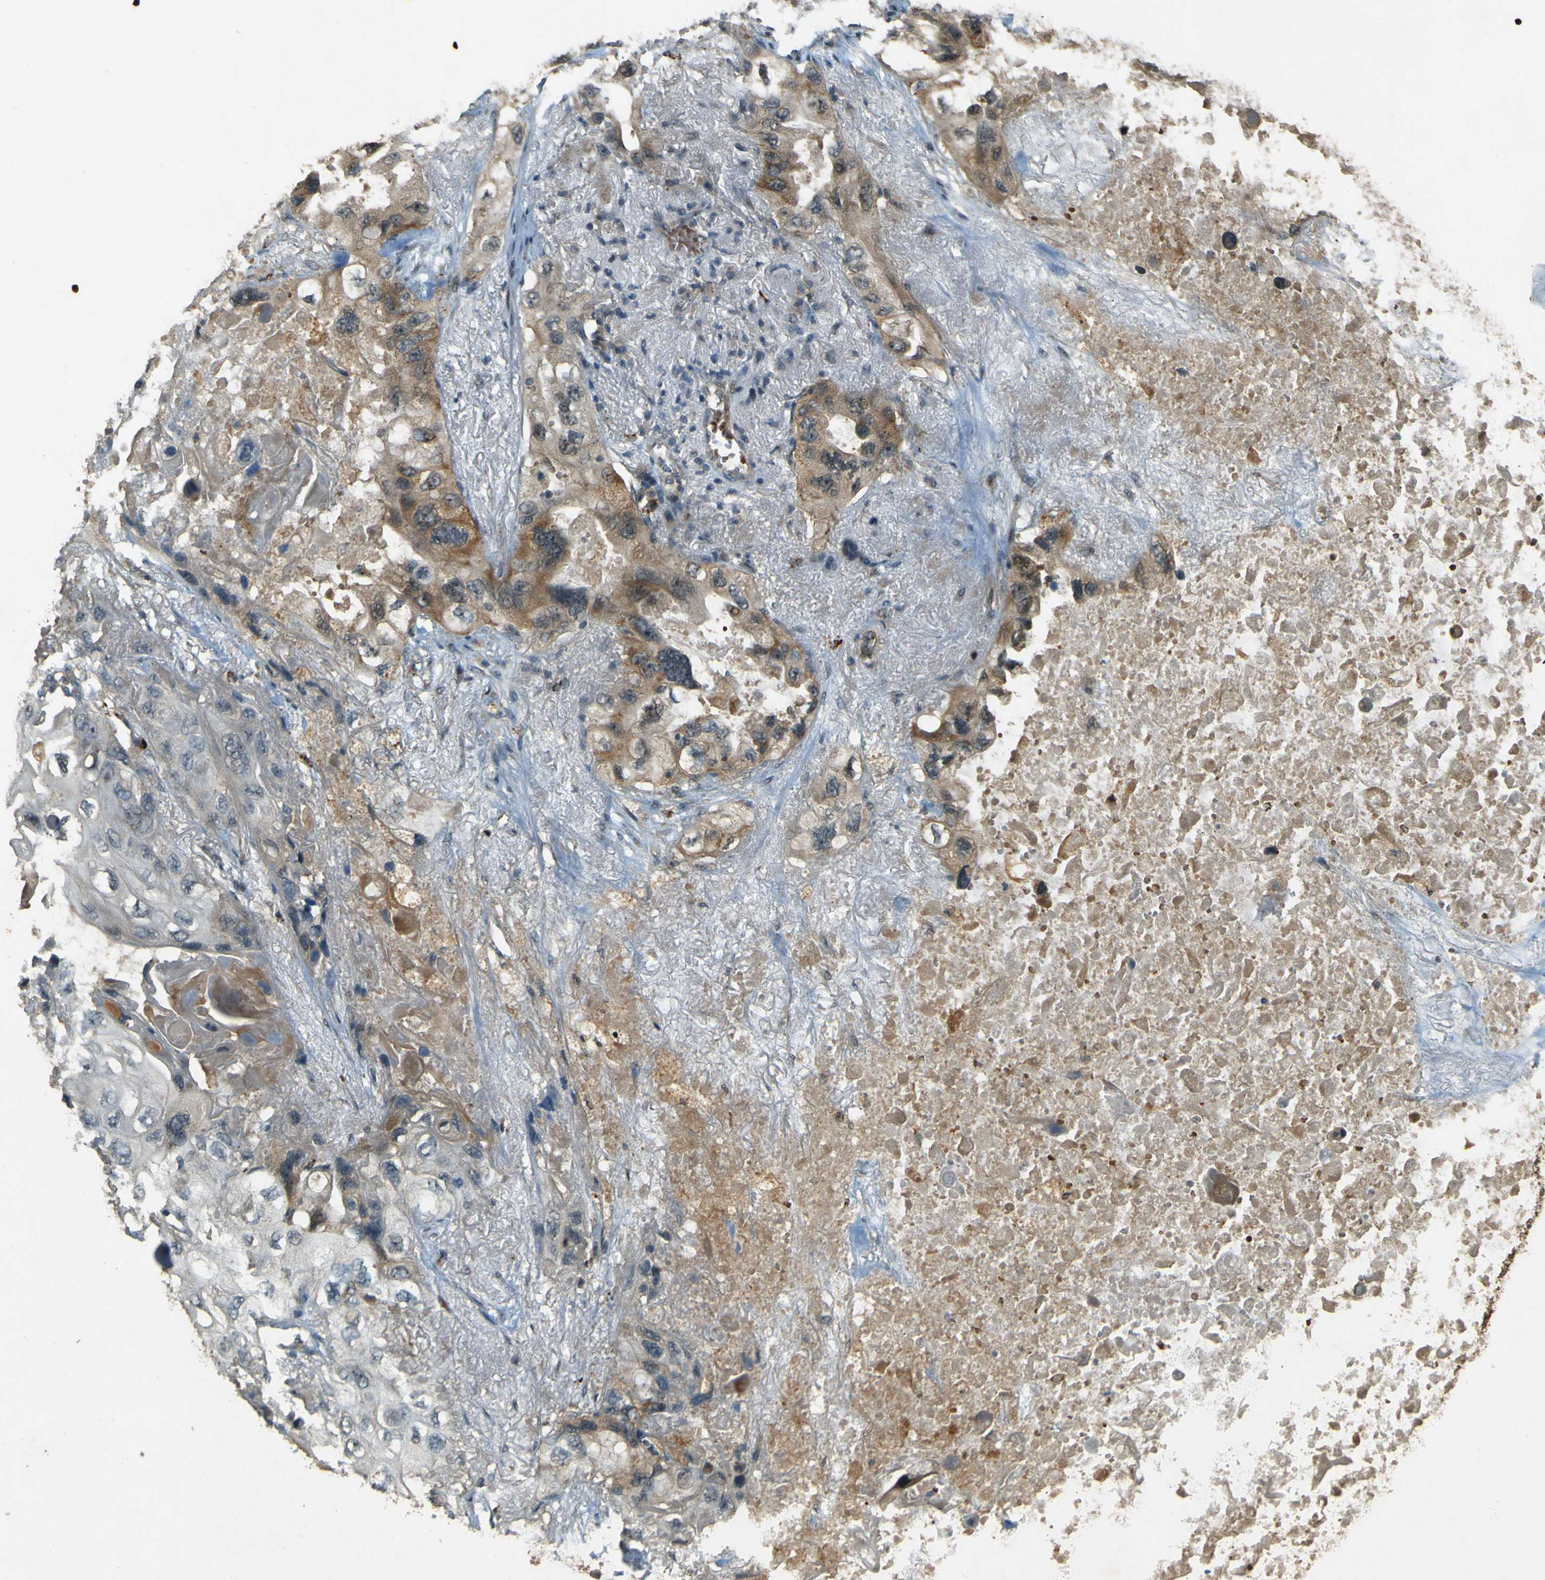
{"staining": {"intensity": "moderate", "quantity": "25%-75%", "location": "cytoplasmic/membranous"}, "tissue": "lung cancer", "cell_type": "Tumor cells", "image_type": "cancer", "snomed": [{"axis": "morphology", "description": "Squamous cell carcinoma, NOS"}, {"axis": "topography", "description": "Lung"}], "caption": "Tumor cells show moderate cytoplasmic/membranous positivity in about 25%-75% of cells in lung squamous cell carcinoma.", "gene": "MPDZ", "patient": {"sex": "female", "age": 73}}